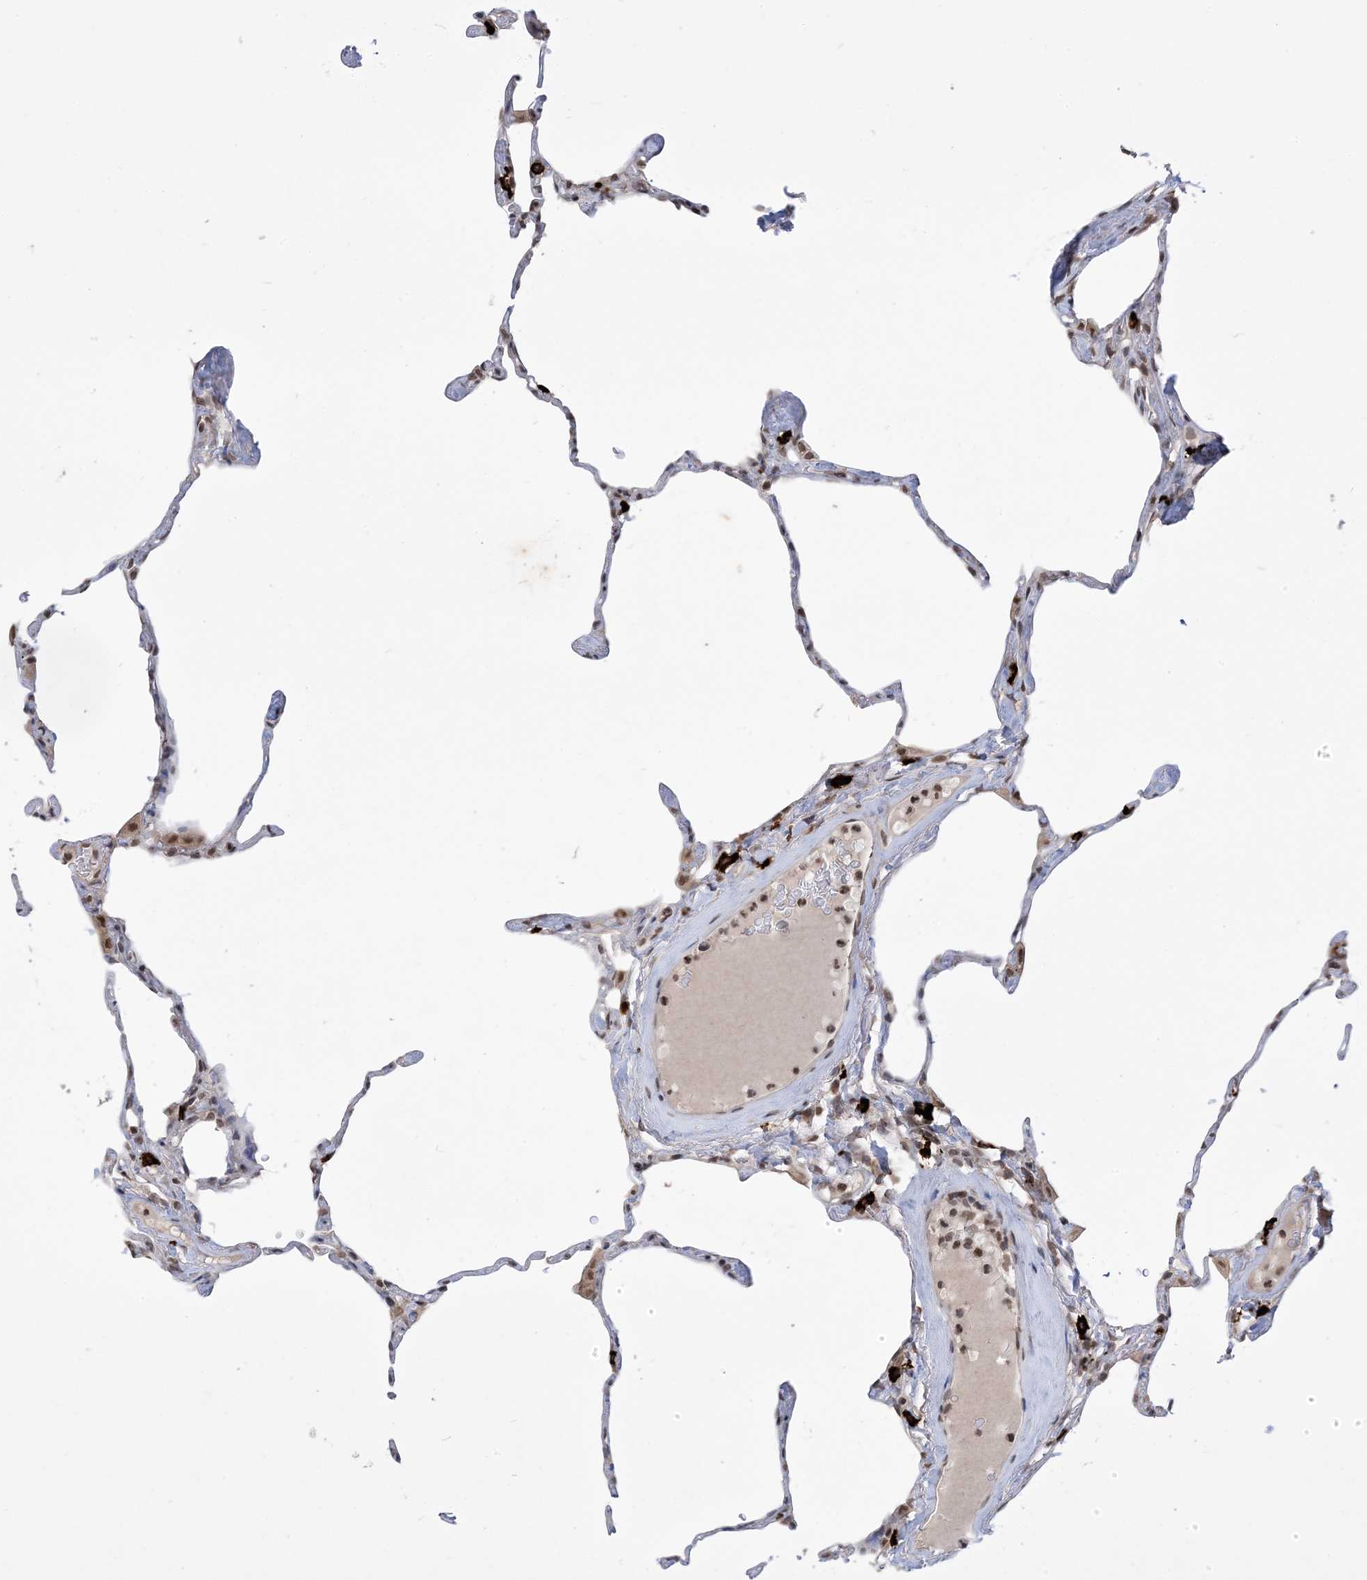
{"staining": {"intensity": "negative", "quantity": "none", "location": "none"}, "tissue": "lung", "cell_type": "Alveolar cells", "image_type": "normal", "snomed": [{"axis": "morphology", "description": "Normal tissue, NOS"}, {"axis": "topography", "description": "Lung"}], "caption": "Lung stained for a protein using immunohistochemistry (IHC) reveals no staining alveolar cells.", "gene": "RANBP9", "patient": {"sex": "male", "age": 65}}